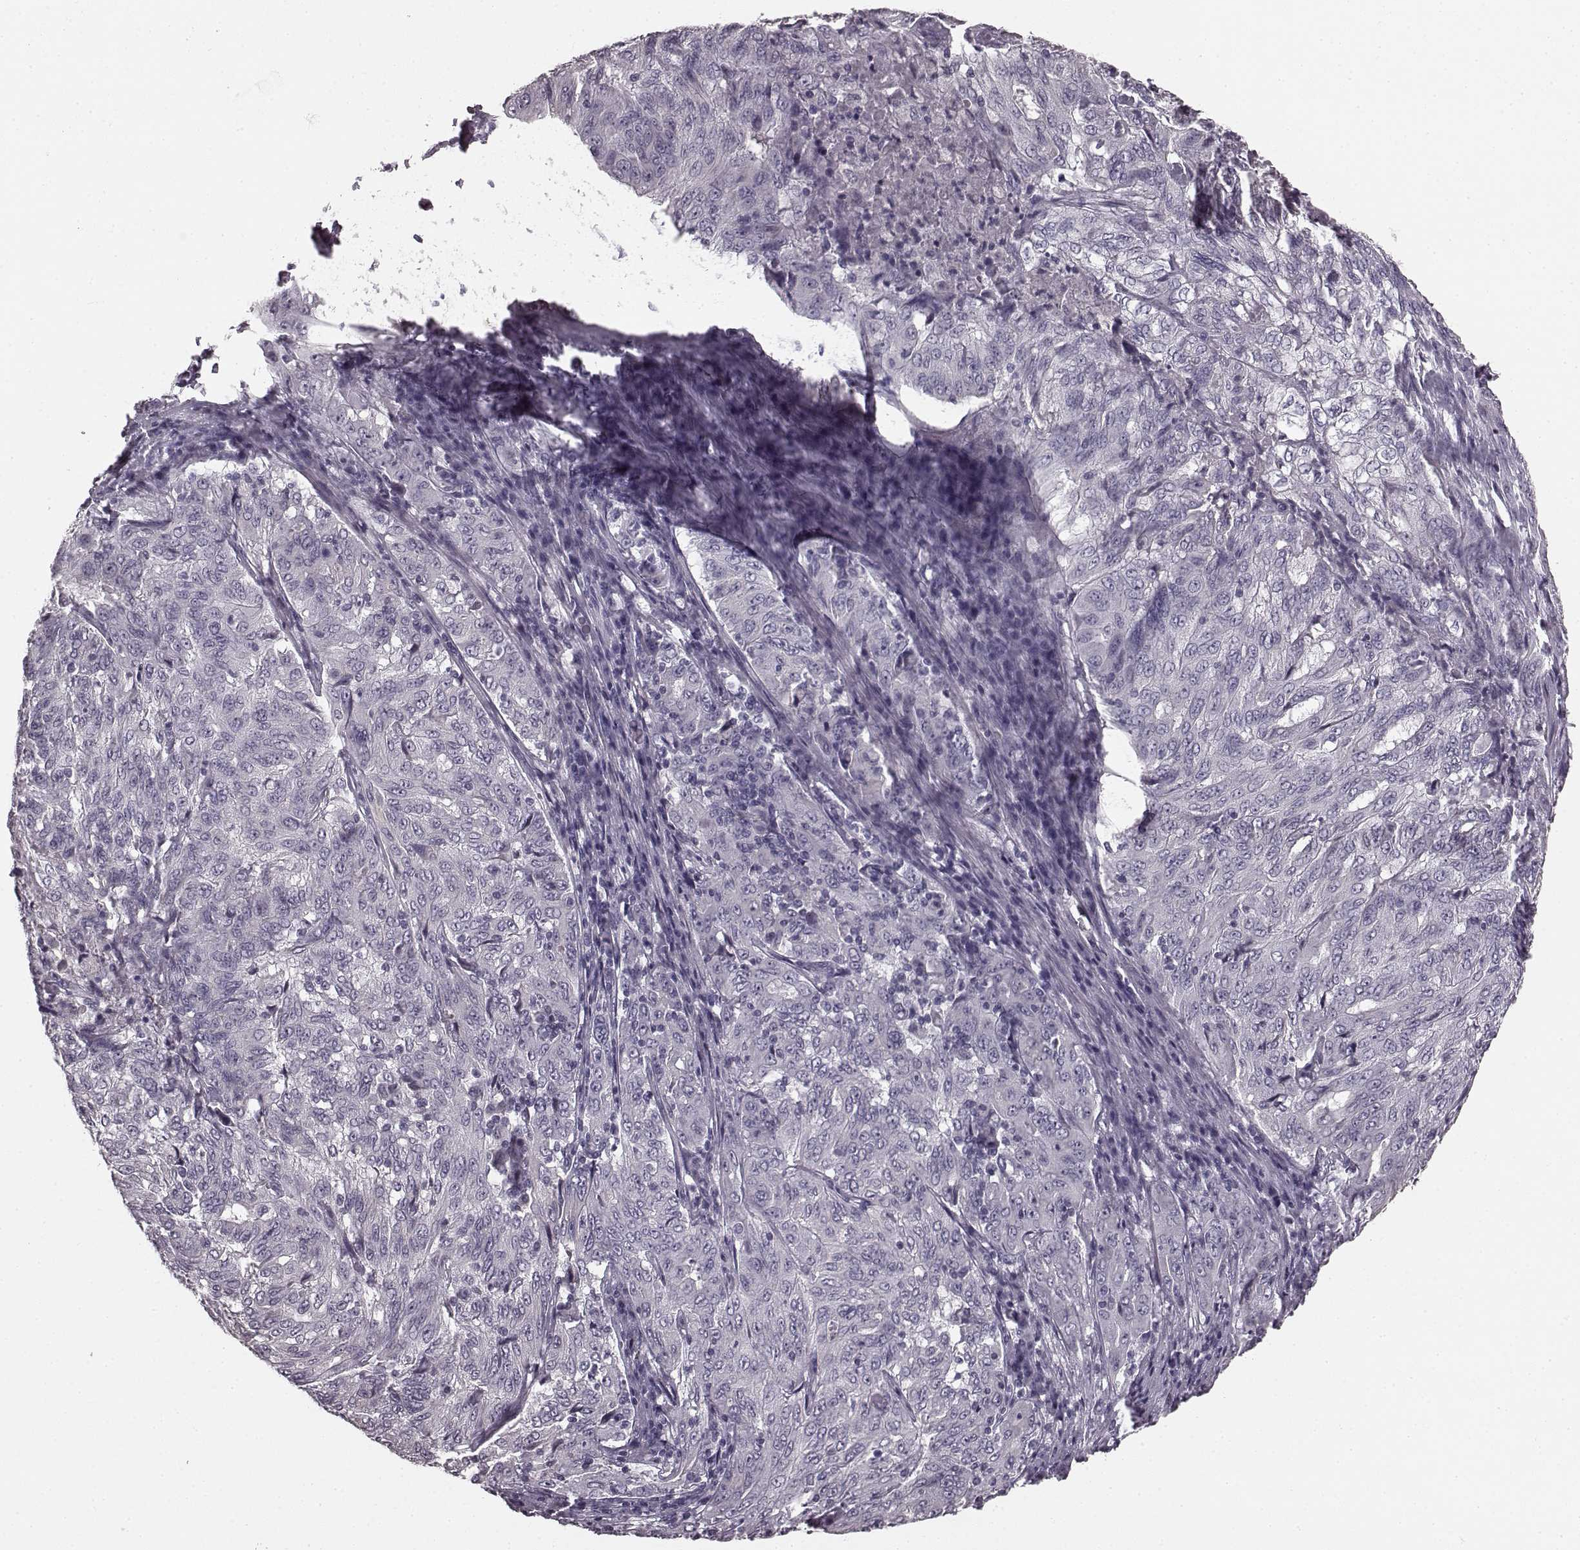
{"staining": {"intensity": "negative", "quantity": "none", "location": "none"}, "tissue": "pancreatic cancer", "cell_type": "Tumor cells", "image_type": "cancer", "snomed": [{"axis": "morphology", "description": "Adenocarcinoma, NOS"}, {"axis": "topography", "description": "Pancreas"}], "caption": "Human adenocarcinoma (pancreatic) stained for a protein using IHC reveals no expression in tumor cells.", "gene": "RIT2", "patient": {"sex": "male", "age": 63}}